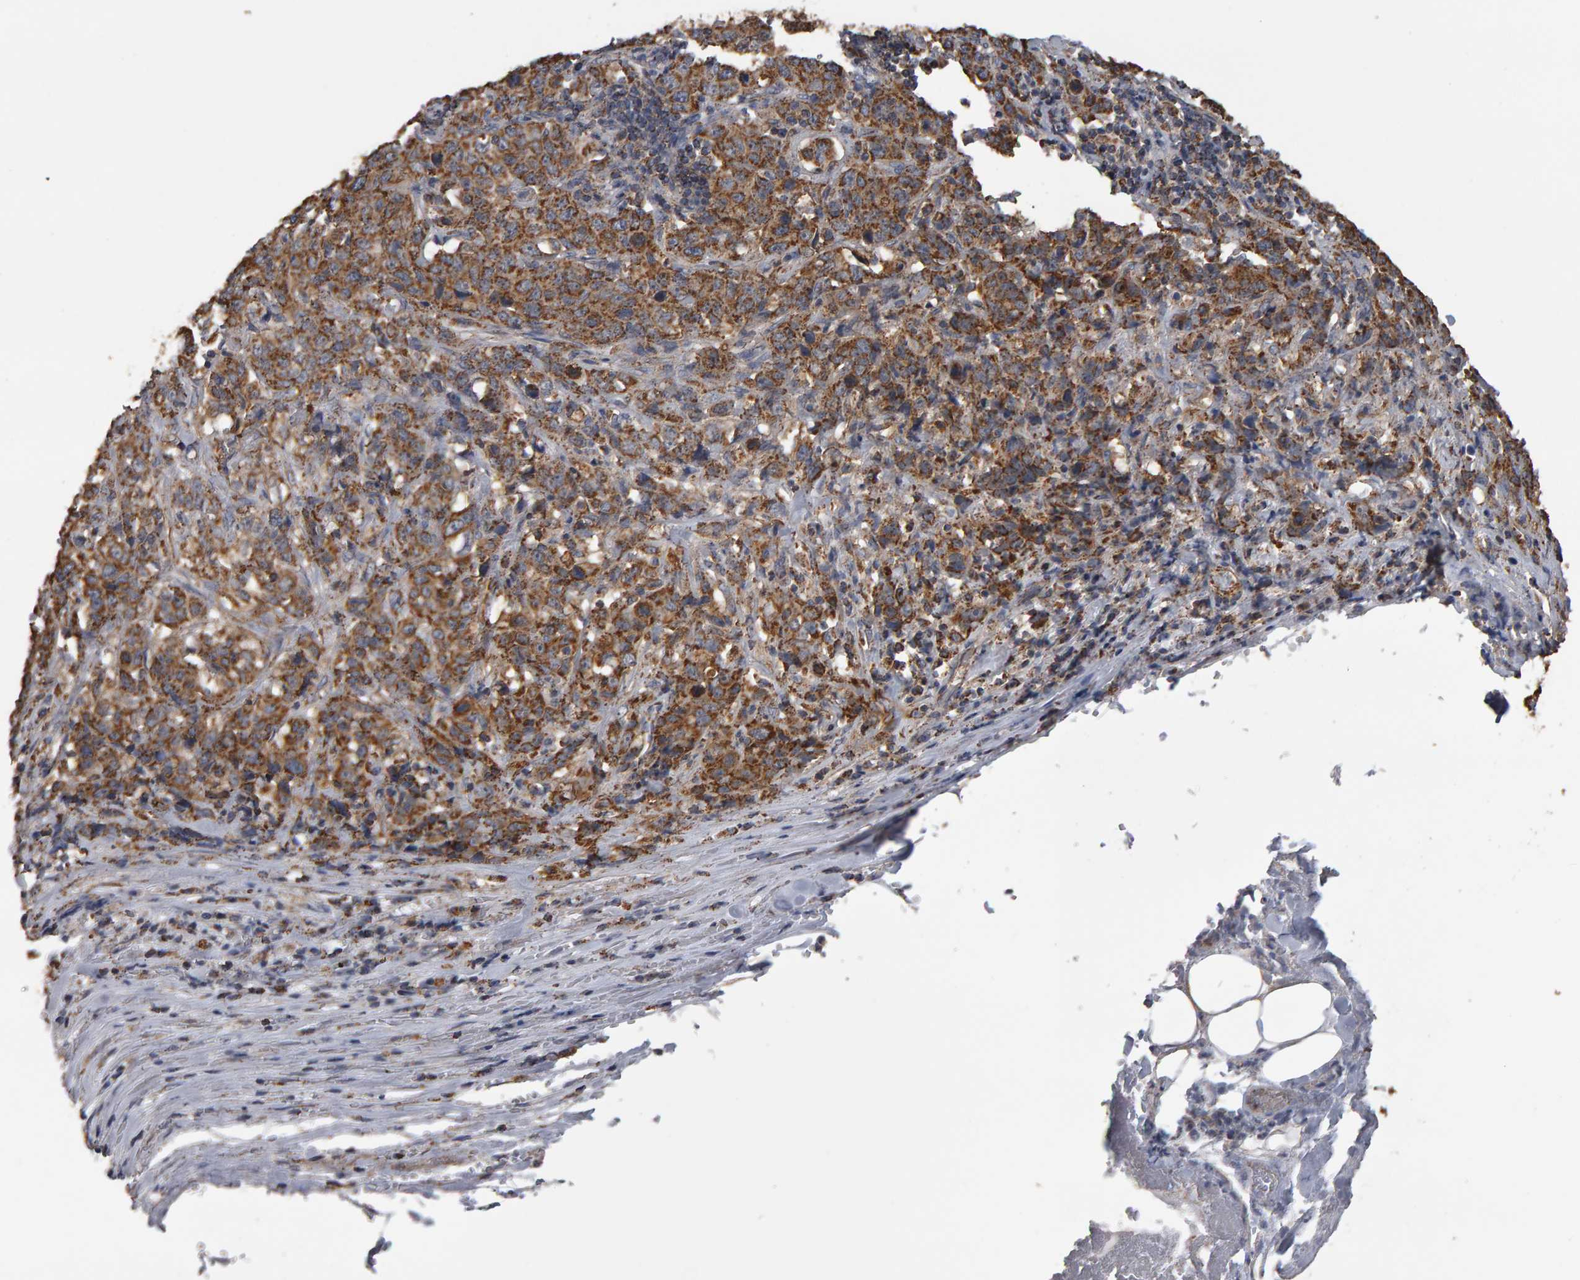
{"staining": {"intensity": "moderate", "quantity": ">75%", "location": "cytoplasmic/membranous"}, "tissue": "stomach cancer", "cell_type": "Tumor cells", "image_type": "cancer", "snomed": [{"axis": "morphology", "description": "Adenocarcinoma, NOS"}, {"axis": "topography", "description": "Stomach"}], "caption": "IHC photomicrograph of neoplastic tissue: human stomach adenocarcinoma stained using IHC reveals medium levels of moderate protein expression localized specifically in the cytoplasmic/membranous of tumor cells, appearing as a cytoplasmic/membranous brown color.", "gene": "TOM1L1", "patient": {"sex": "male", "age": 48}}